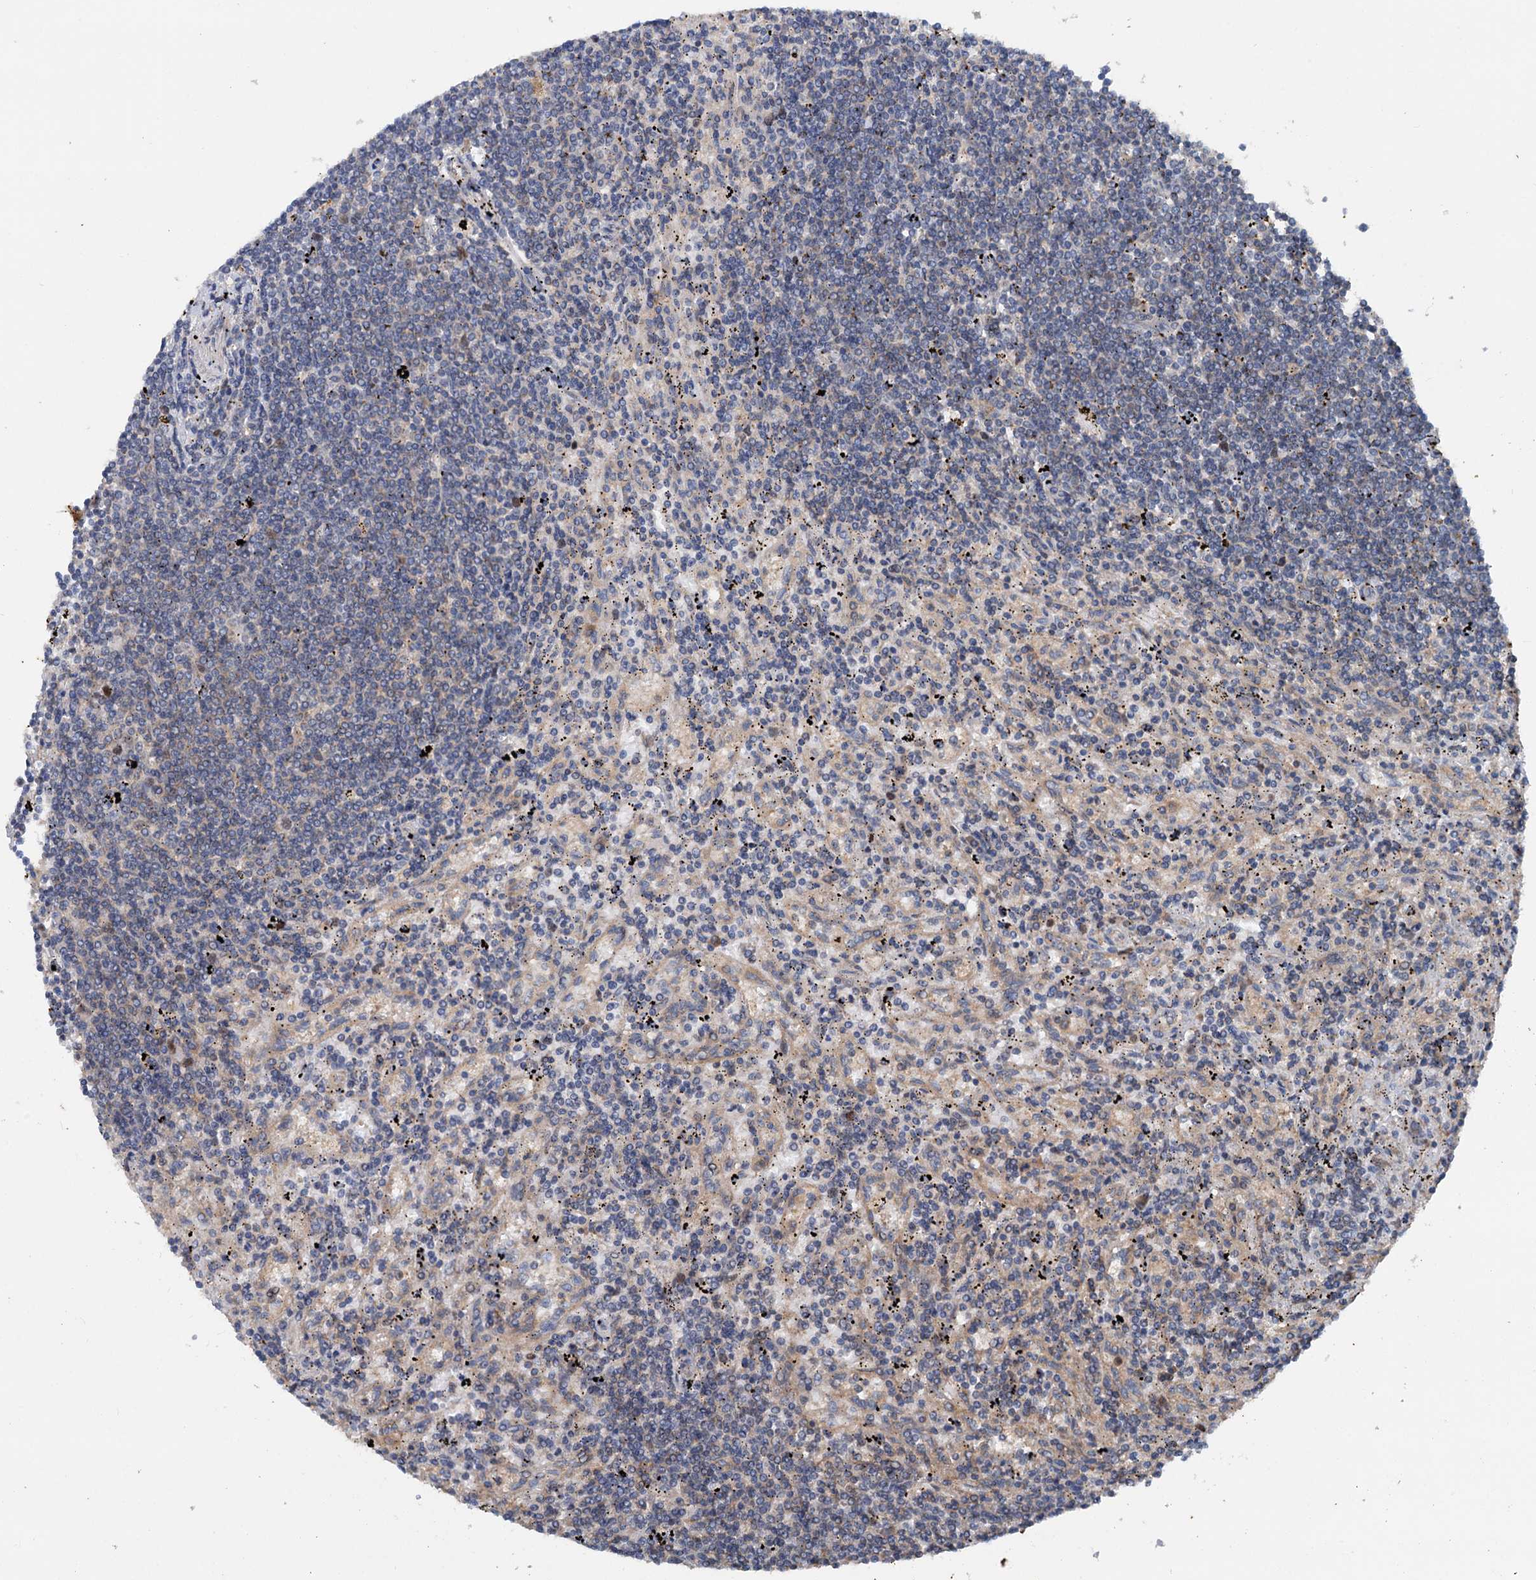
{"staining": {"intensity": "moderate", "quantity": "<25%", "location": "cytoplasmic/membranous"}, "tissue": "lymphoma", "cell_type": "Tumor cells", "image_type": "cancer", "snomed": [{"axis": "morphology", "description": "Malignant lymphoma, non-Hodgkin's type, Low grade"}, {"axis": "topography", "description": "Spleen"}], "caption": "Immunohistochemical staining of human malignant lymphoma, non-Hodgkin's type (low-grade) exhibits low levels of moderate cytoplasmic/membranous positivity in about <25% of tumor cells.", "gene": "TEDC1", "patient": {"sex": "male", "age": 76}}